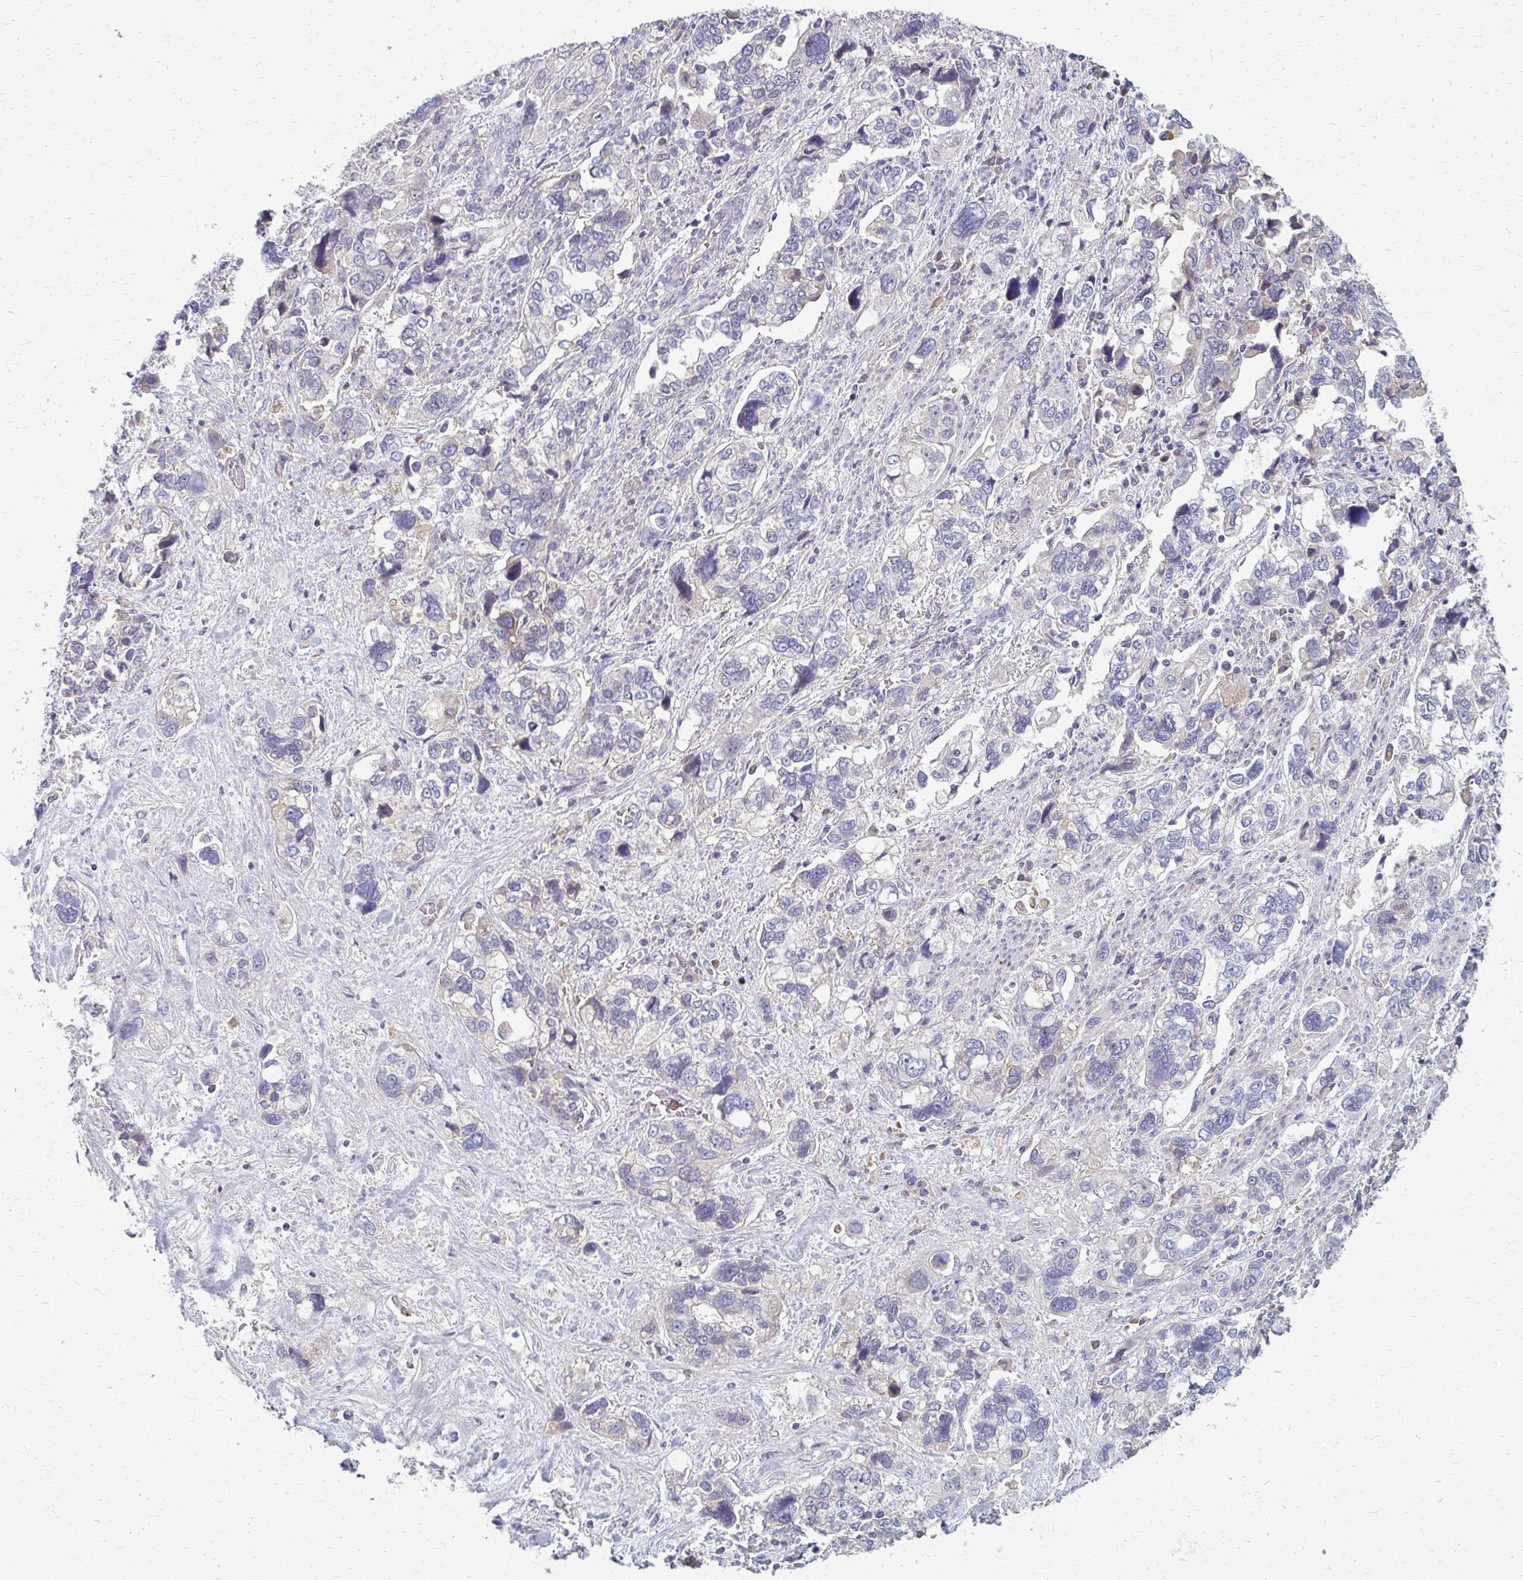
{"staining": {"intensity": "negative", "quantity": "none", "location": "none"}, "tissue": "stomach cancer", "cell_type": "Tumor cells", "image_type": "cancer", "snomed": [{"axis": "morphology", "description": "Adenocarcinoma, NOS"}, {"axis": "topography", "description": "Stomach, upper"}], "caption": "Immunohistochemistry (IHC) histopathology image of human adenocarcinoma (stomach) stained for a protein (brown), which exhibits no staining in tumor cells. The staining is performed using DAB brown chromogen with nuclei counter-stained in using hematoxylin.", "gene": "MCRIP2", "patient": {"sex": "female", "age": 81}}